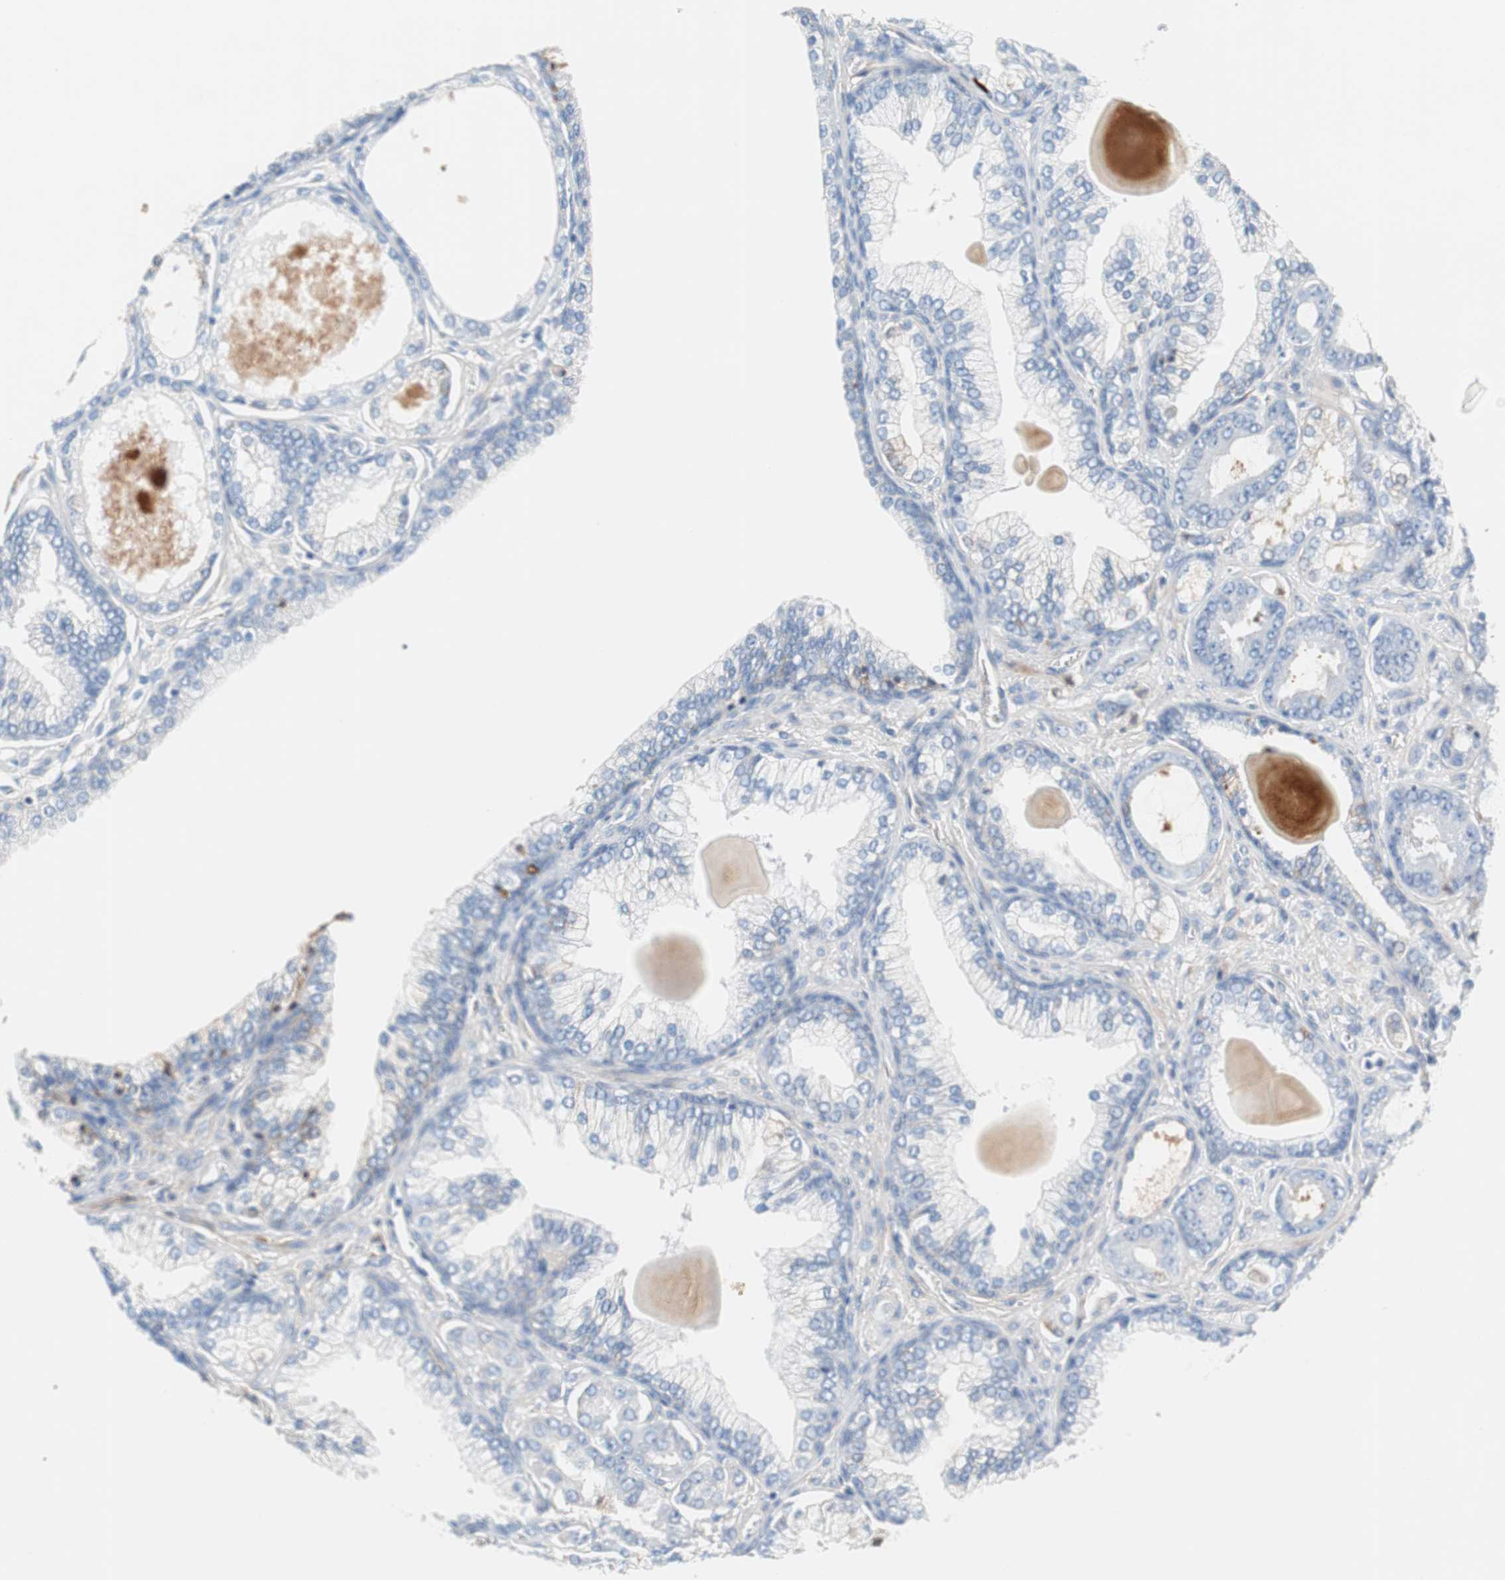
{"staining": {"intensity": "negative", "quantity": "none", "location": "none"}, "tissue": "prostate cancer", "cell_type": "Tumor cells", "image_type": "cancer", "snomed": [{"axis": "morphology", "description": "Adenocarcinoma, Low grade"}, {"axis": "topography", "description": "Prostate"}], "caption": "An IHC image of adenocarcinoma (low-grade) (prostate) is shown. There is no staining in tumor cells of adenocarcinoma (low-grade) (prostate). (Stains: DAB immunohistochemistry with hematoxylin counter stain, Microscopy: brightfield microscopy at high magnification).", "gene": "RBP4", "patient": {"sex": "male", "age": 59}}